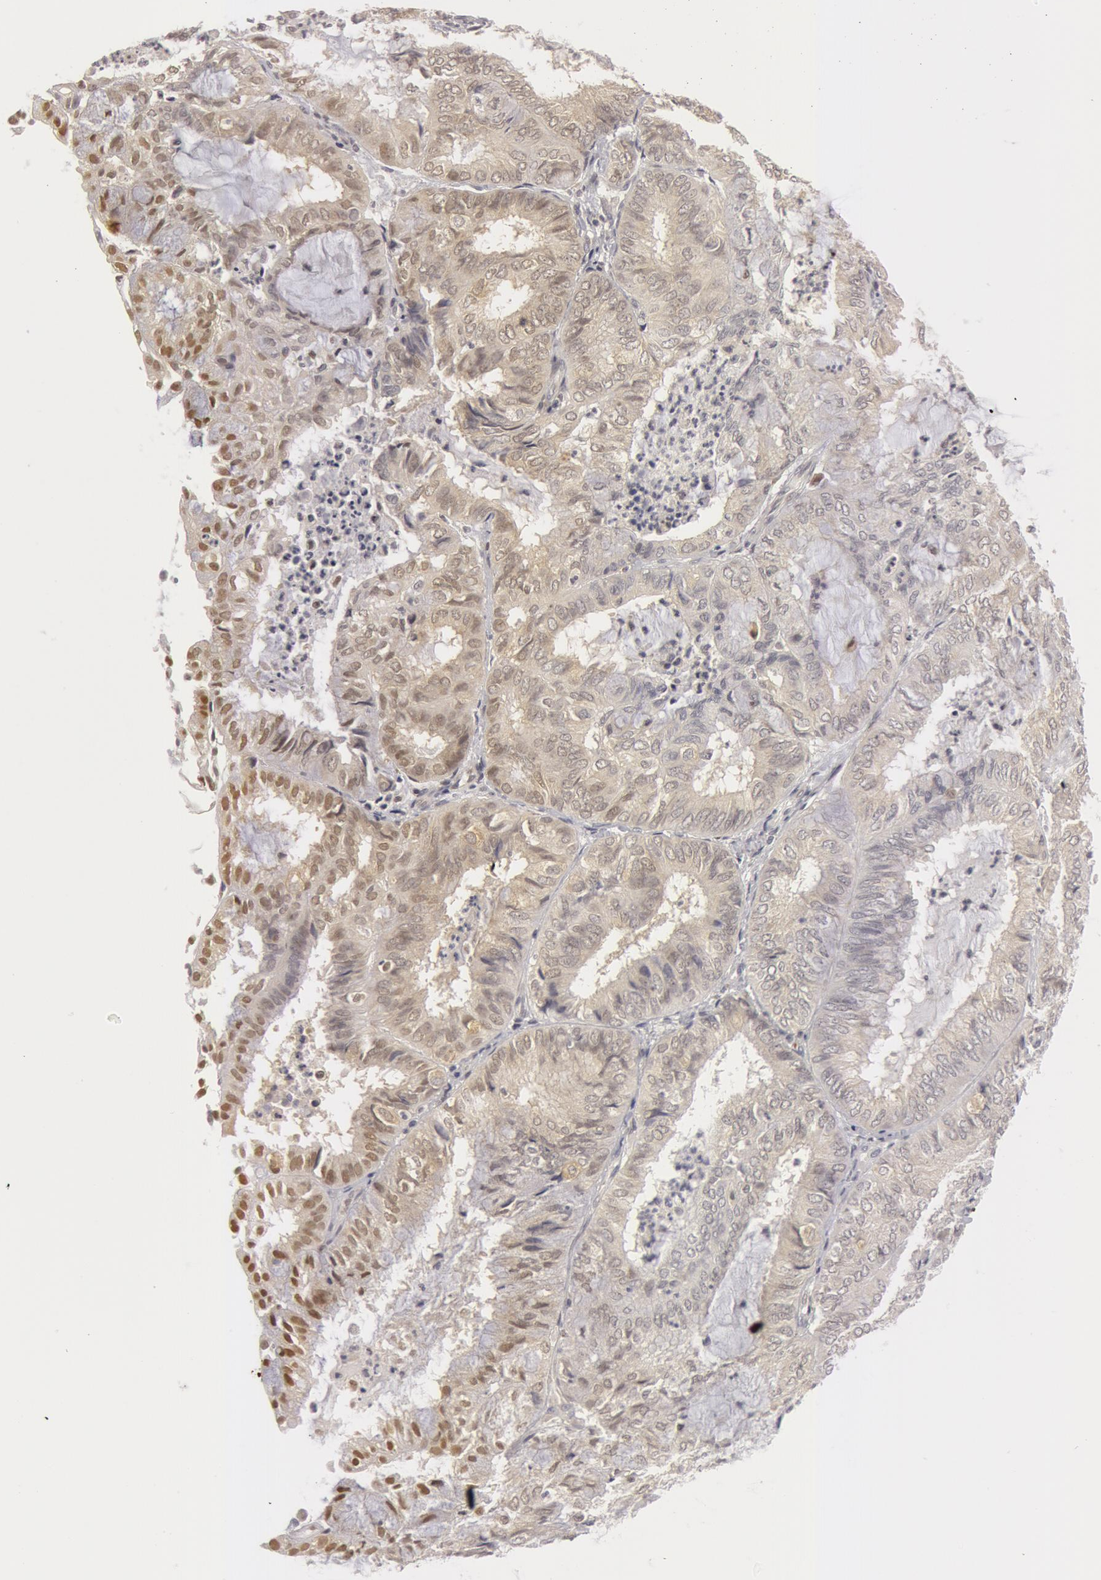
{"staining": {"intensity": "weak", "quantity": "<25%", "location": "nuclear"}, "tissue": "endometrial cancer", "cell_type": "Tumor cells", "image_type": "cancer", "snomed": [{"axis": "morphology", "description": "Adenocarcinoma, NOS"}, {"axis": "topography", "description": "Endometrium"}], "caption": "Immunohistochemical staining of human endometrial cancer shows no significant positivity in tumor cells.", "gene": "OASL", "patient": {"sex": "female", "age": 59}}